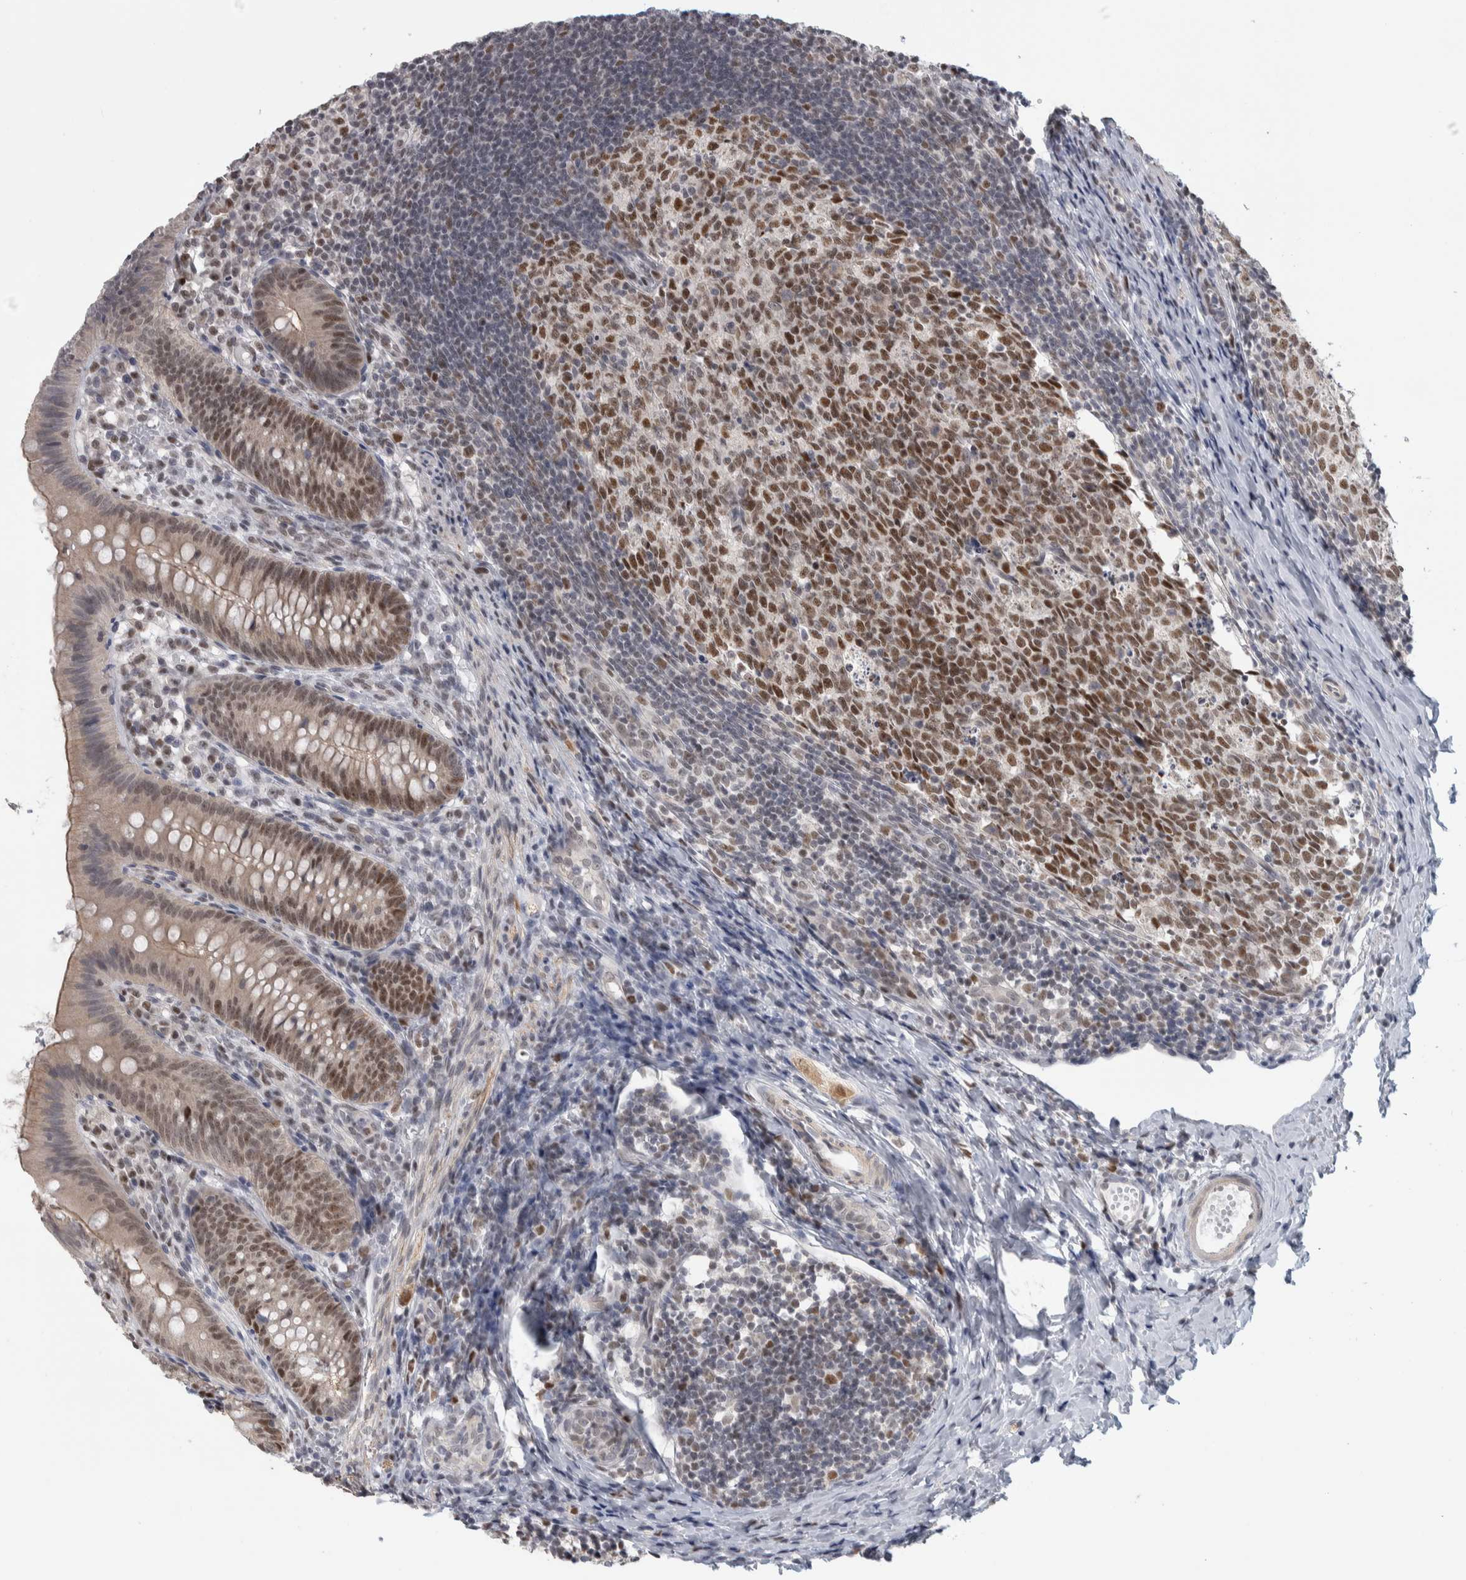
{"staining": {"intensity": "moderate", "quantity": ">75%", "location": "cytoplasmic/membranous"}, "tissue": "appendix", "cell_type": "Glandular cells", "image_type": "normal", "snomed": [{"axis": "morphology", "description": "Normal tissue, NOS"}, {"axis": "topography", "description": "Appendix"}], "caption": "Appendix stained with a brown dye displays moderate cytoplasmic/membranous positive positivity in about >75% of glandular cells.", "gene": "HEXIM2", "patient": {"sex": "male", "age": 1}}